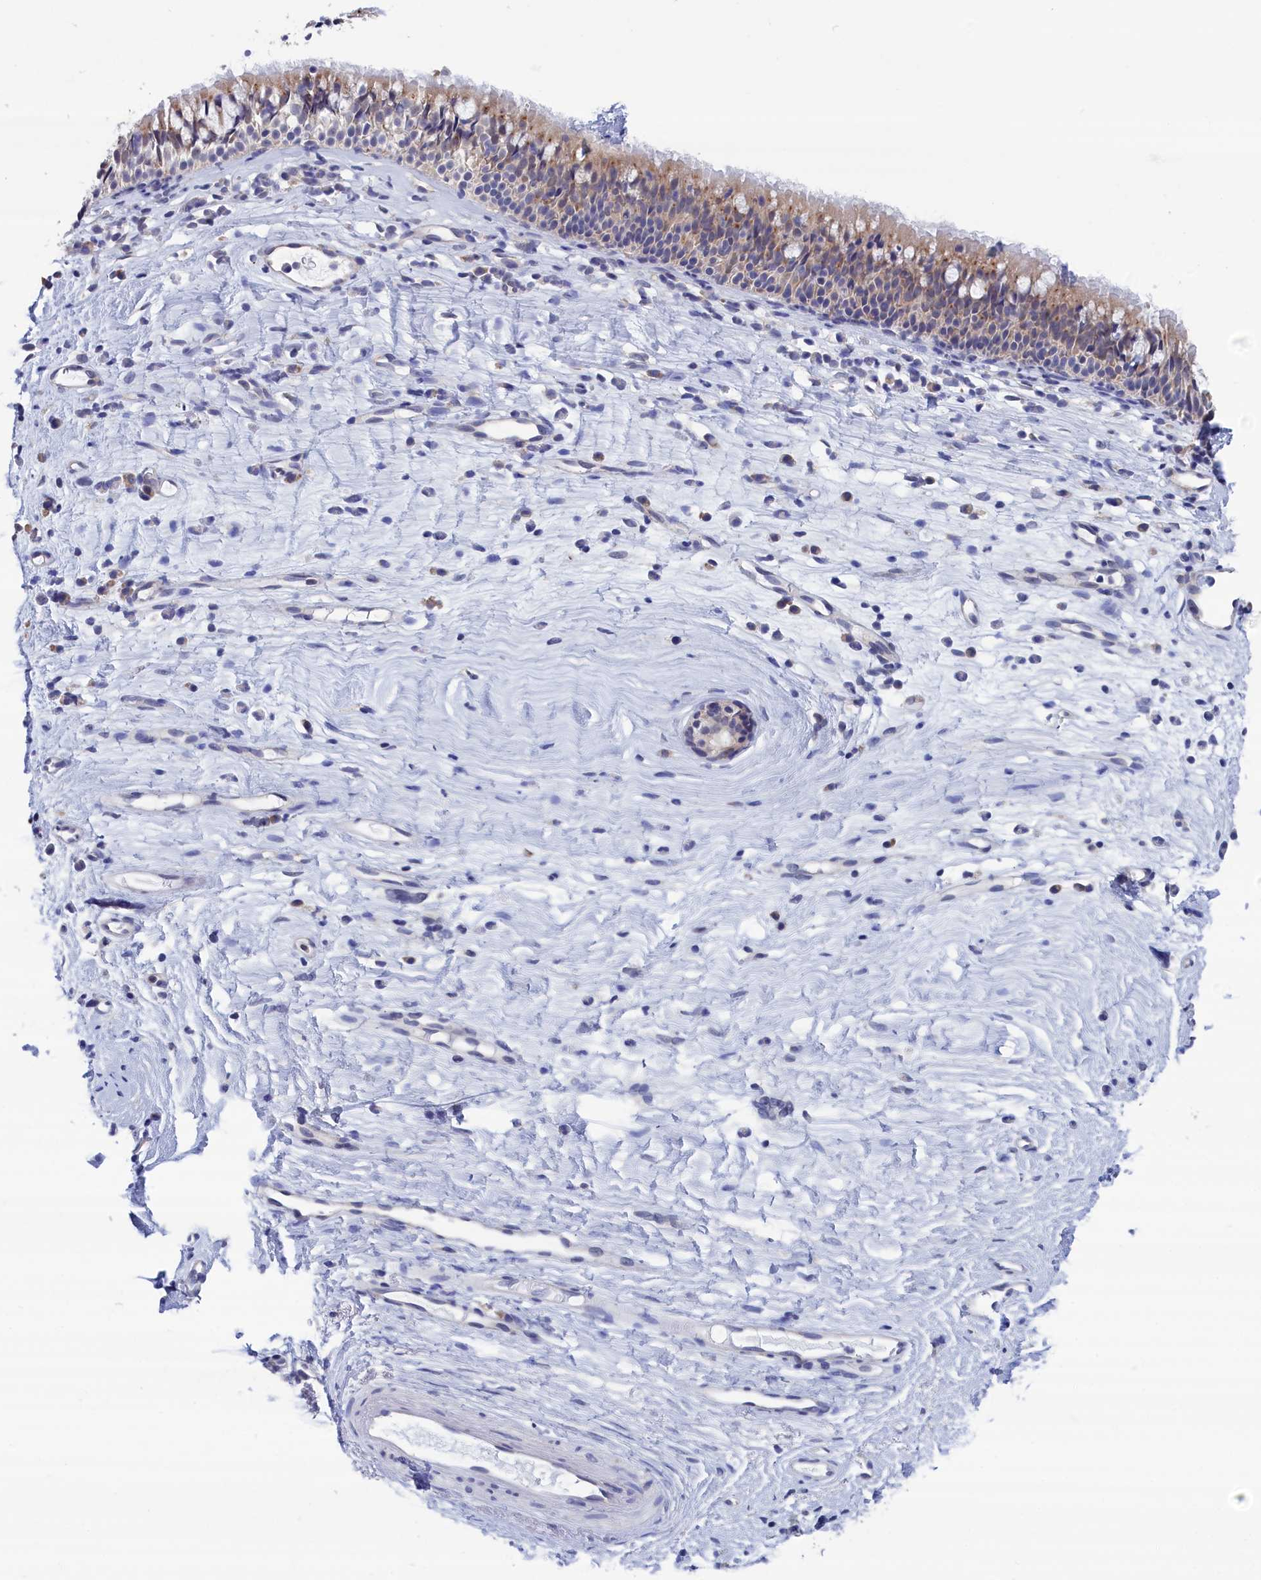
{"staining": {"intensity": "weak", "quantity": "25%-75%", "location": "cytoplasmic/membranous"}, "tissue": "nasopharynx", "cell_type": "Respiratory epithelial cells", "image_type": "normal", "snomed": [{"axis": "morphology", "description": "Normal tissue, NOS"}, {"axis": "morphology", "description": "Inflammation, NOS"}, {"axis": "morphology", "description": "Malignant melanoma, Metastatic site"}, {"axis": "topography", "description": "Nasopharynx"}], "caption": "The image reveals staining of normal nasopharynx, revealing weak cytoplasmic/membranous protein expression (brown color) within respiratory epithelial cells. Ihc stains the protein in brown and the nuclei are stained blue.", "gene": "PGP", "patient": {"sex": "male", "age": 70}}